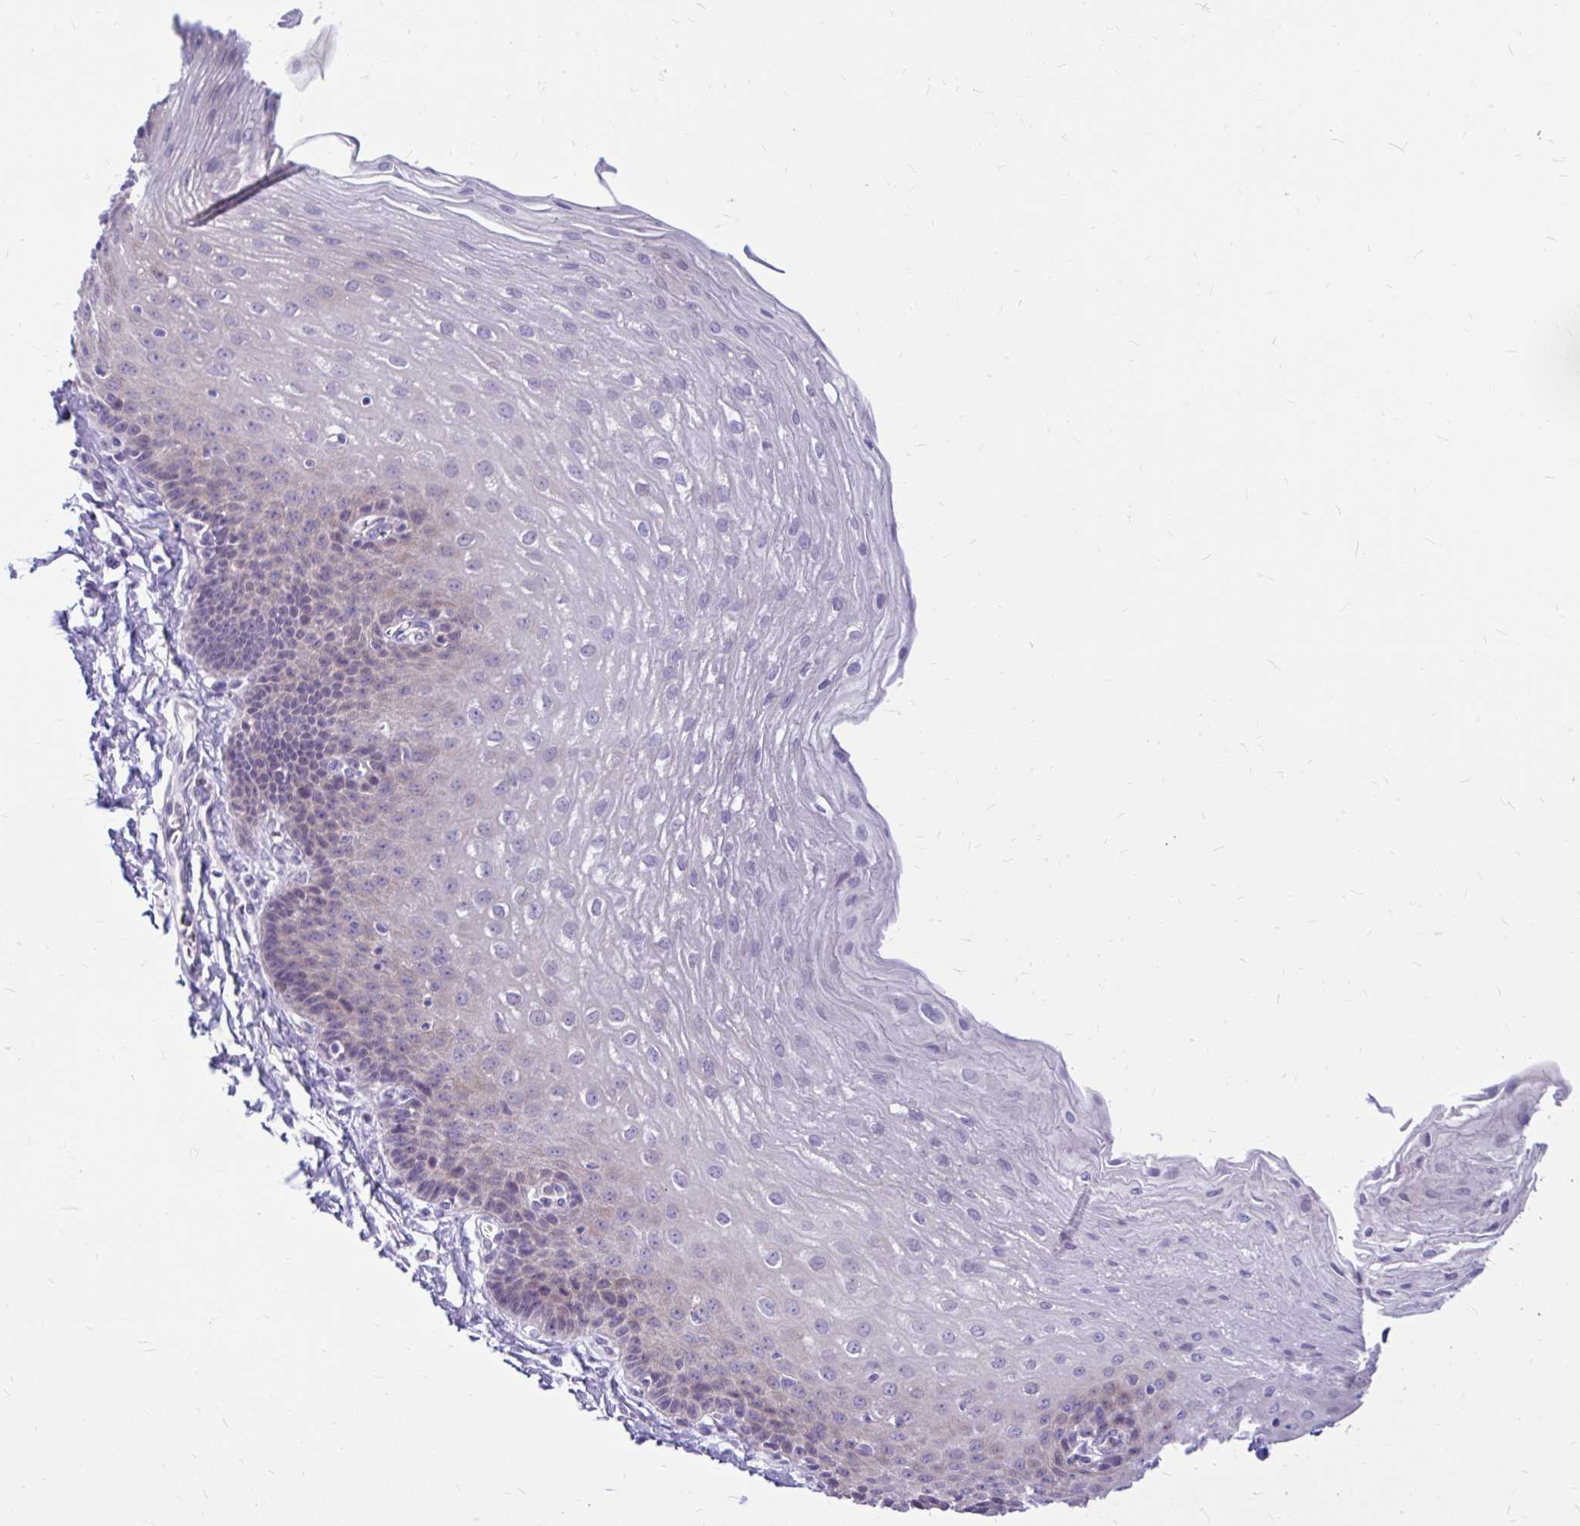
{"staining": {"intensity": "negative", "quantity": "none", "location": "none"}, "tissue": "esophagus", "cell_type": "Squamous epithelial cells", "image_type": "normal", "snomed": [{"axis": "morphology", "description": "Normal tissue, NOS"}, {"axis": "topography", "description": "Esophagus"}], "caption": "Immunohistochemistry (IHC) image of unremarkable esophagus stained for a protein (brown), which displays no expression in squamous epithelial cells.", "gene": "MAP1LC3A", "patient": {"sex": "female", "age": 81}}